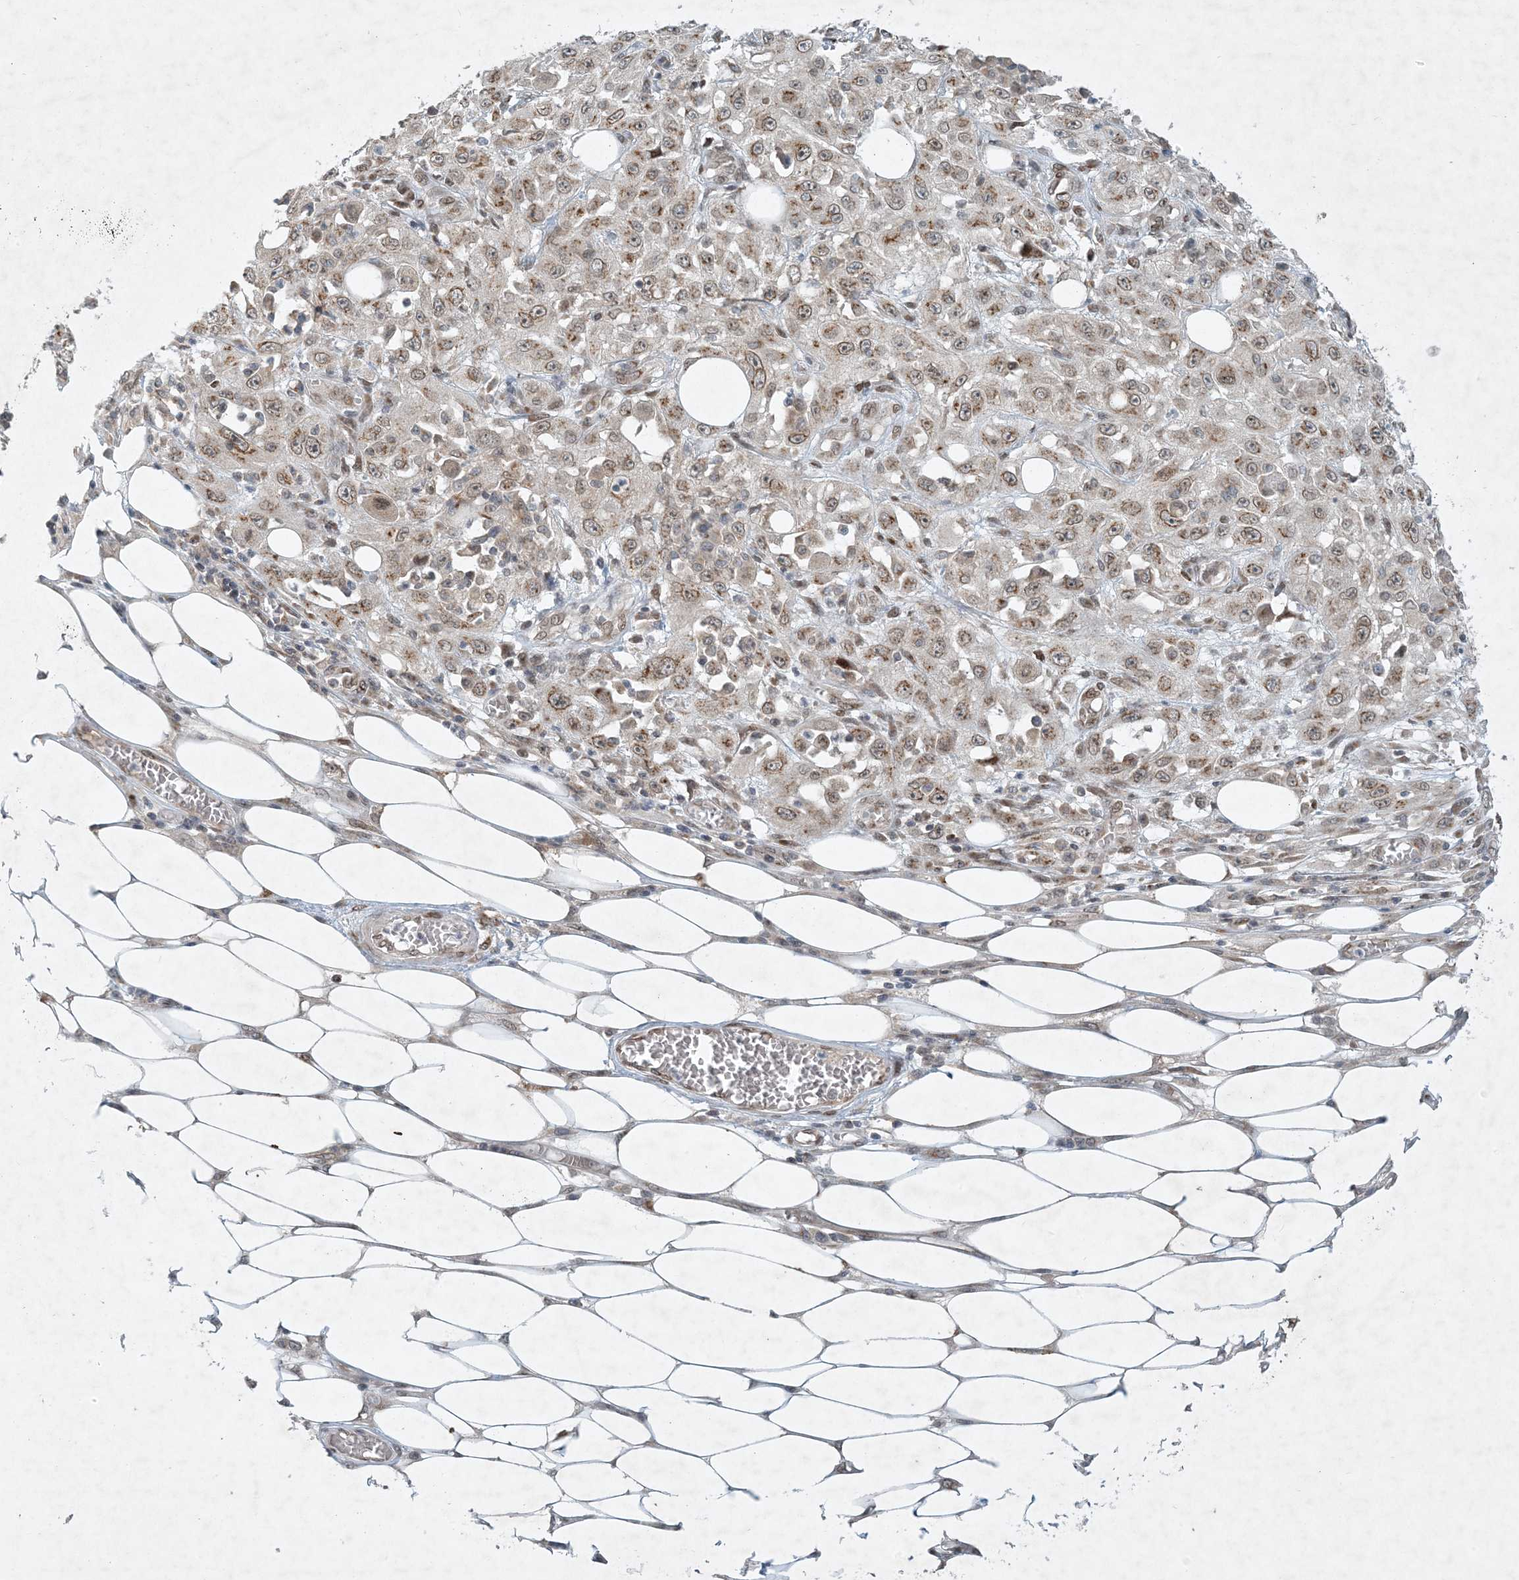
{"staining": {"intensity": "moderate", "quantity": "25%-75%", "location": "cytoplasmic/membranous,nuclear"}, "tissue": "skin cancer", "cell_type": "Tumor cells", "image_type": "cancer", "snomed": [{"axis": "morphology", "description": "Squamous cell carcinoma, NOS"}, {"axis": "morphology", "description": "Squamous cell carcinoma, metastatic, NOS"}, {"axis": "topography", "description": "Skin"}, {"axis": "topography", "description": "Lymph node"}], "caption": "Skin cancer stained with immunohistochemistry demonstrates moderate cytoplasmic/membranous and nuclear positivity in approximately 25%-75% of tumor cells. The staining was performed using DAB (3,3'-diaminobenzidine), with brown indicating positive protein expression. Nuclei are stained blue with hematoxylin.", "gene": "SLC35A2", "patient": {"sex": "male", "age": 75}}